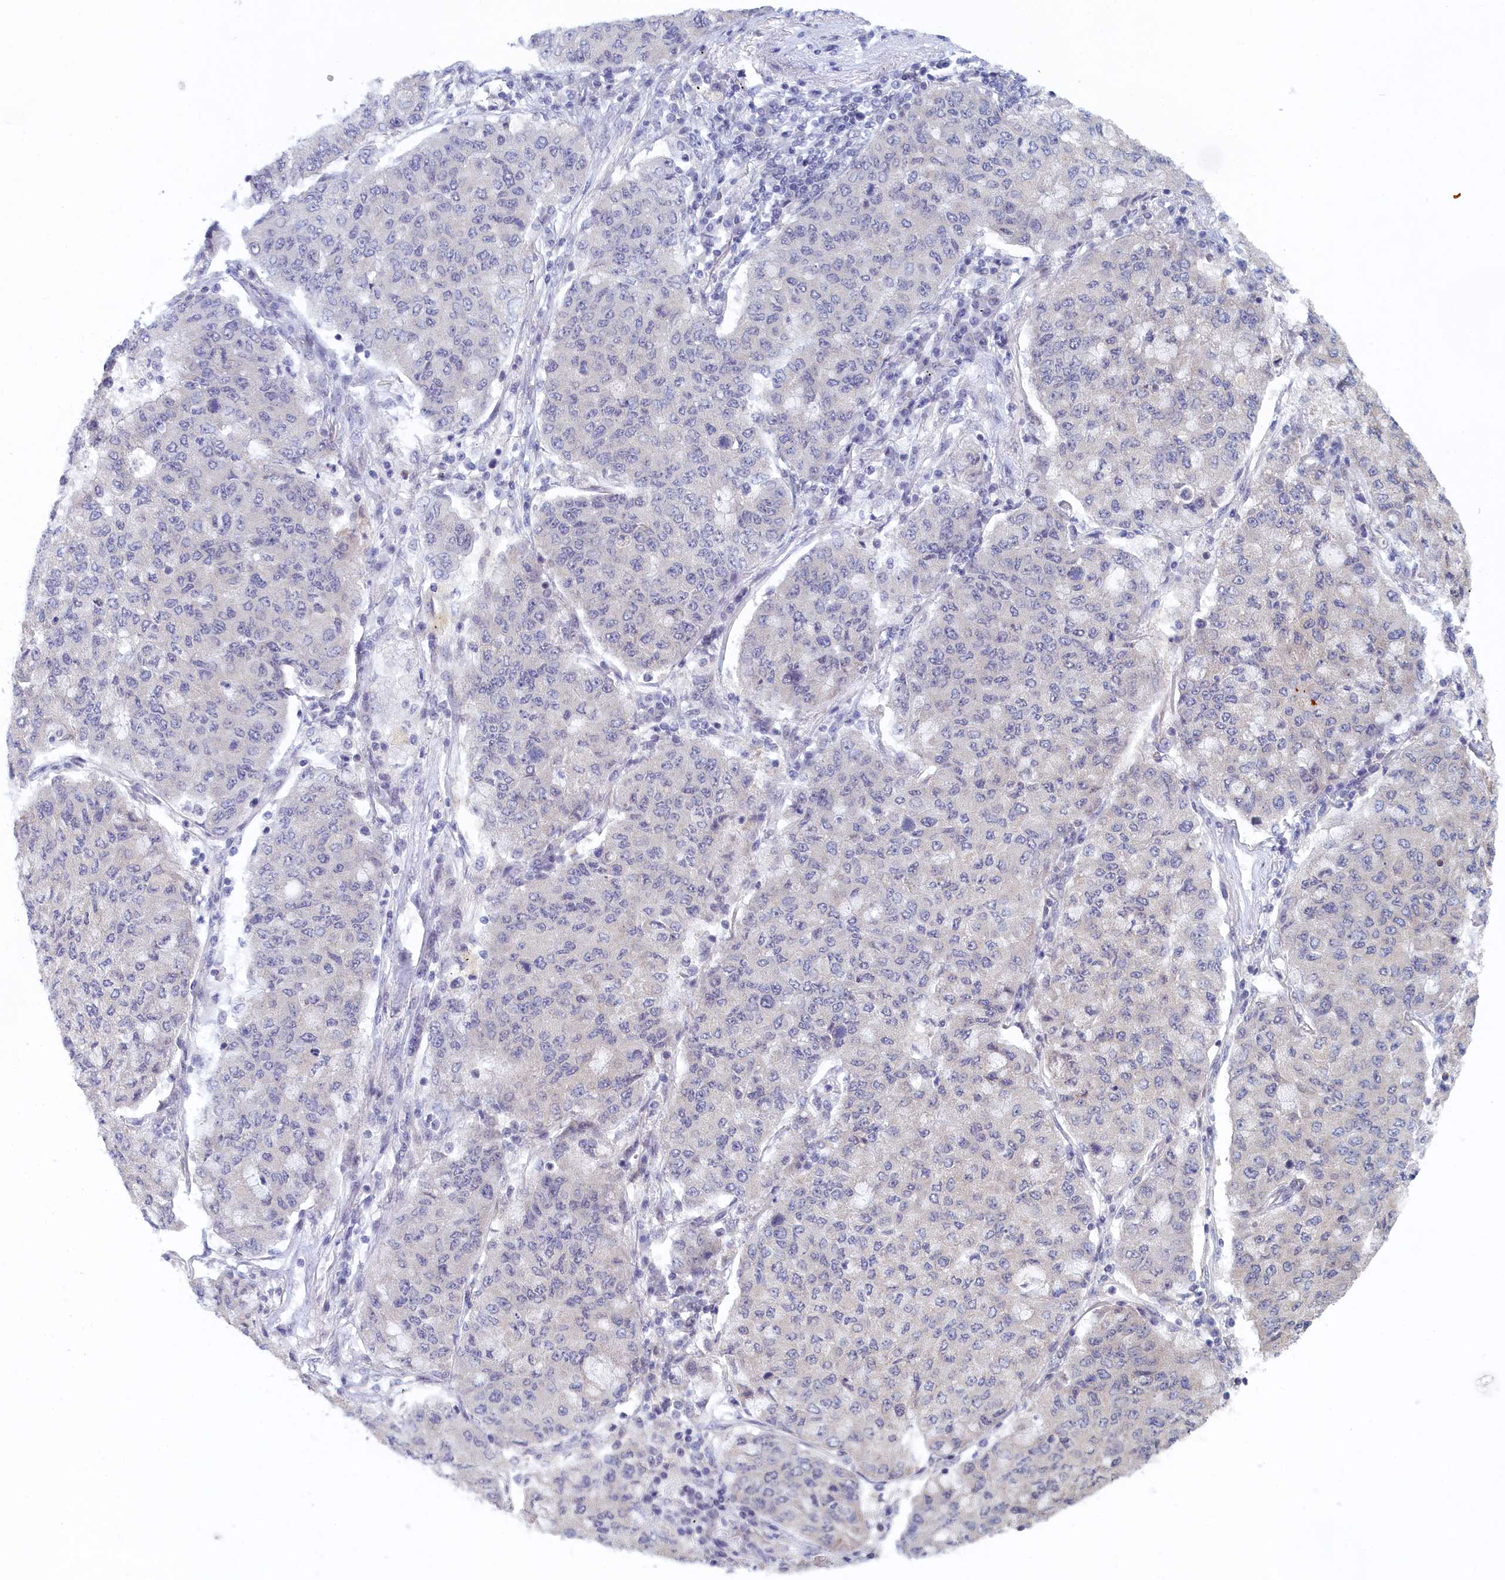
{"staining": {"intensity": "negative", "quantity": "none", "location": "none"}, "tissue": "lung cancer", "cell_type": "Tumor cells", "image_type": "cancer", "snomed": [{"axis": "morphology", "description": "Squamous cell carcinoma, NOS"}, {"axis": "topography", "description": "Lung"}], "caption": "IHC image of neoplastic tissue: lung squamous cell carcinoma stained with DAB demonstrates no significant protein positivity in tumor cells.", "gene": "DNAJC17", "patient": {"sex": "male", "age": 74}}